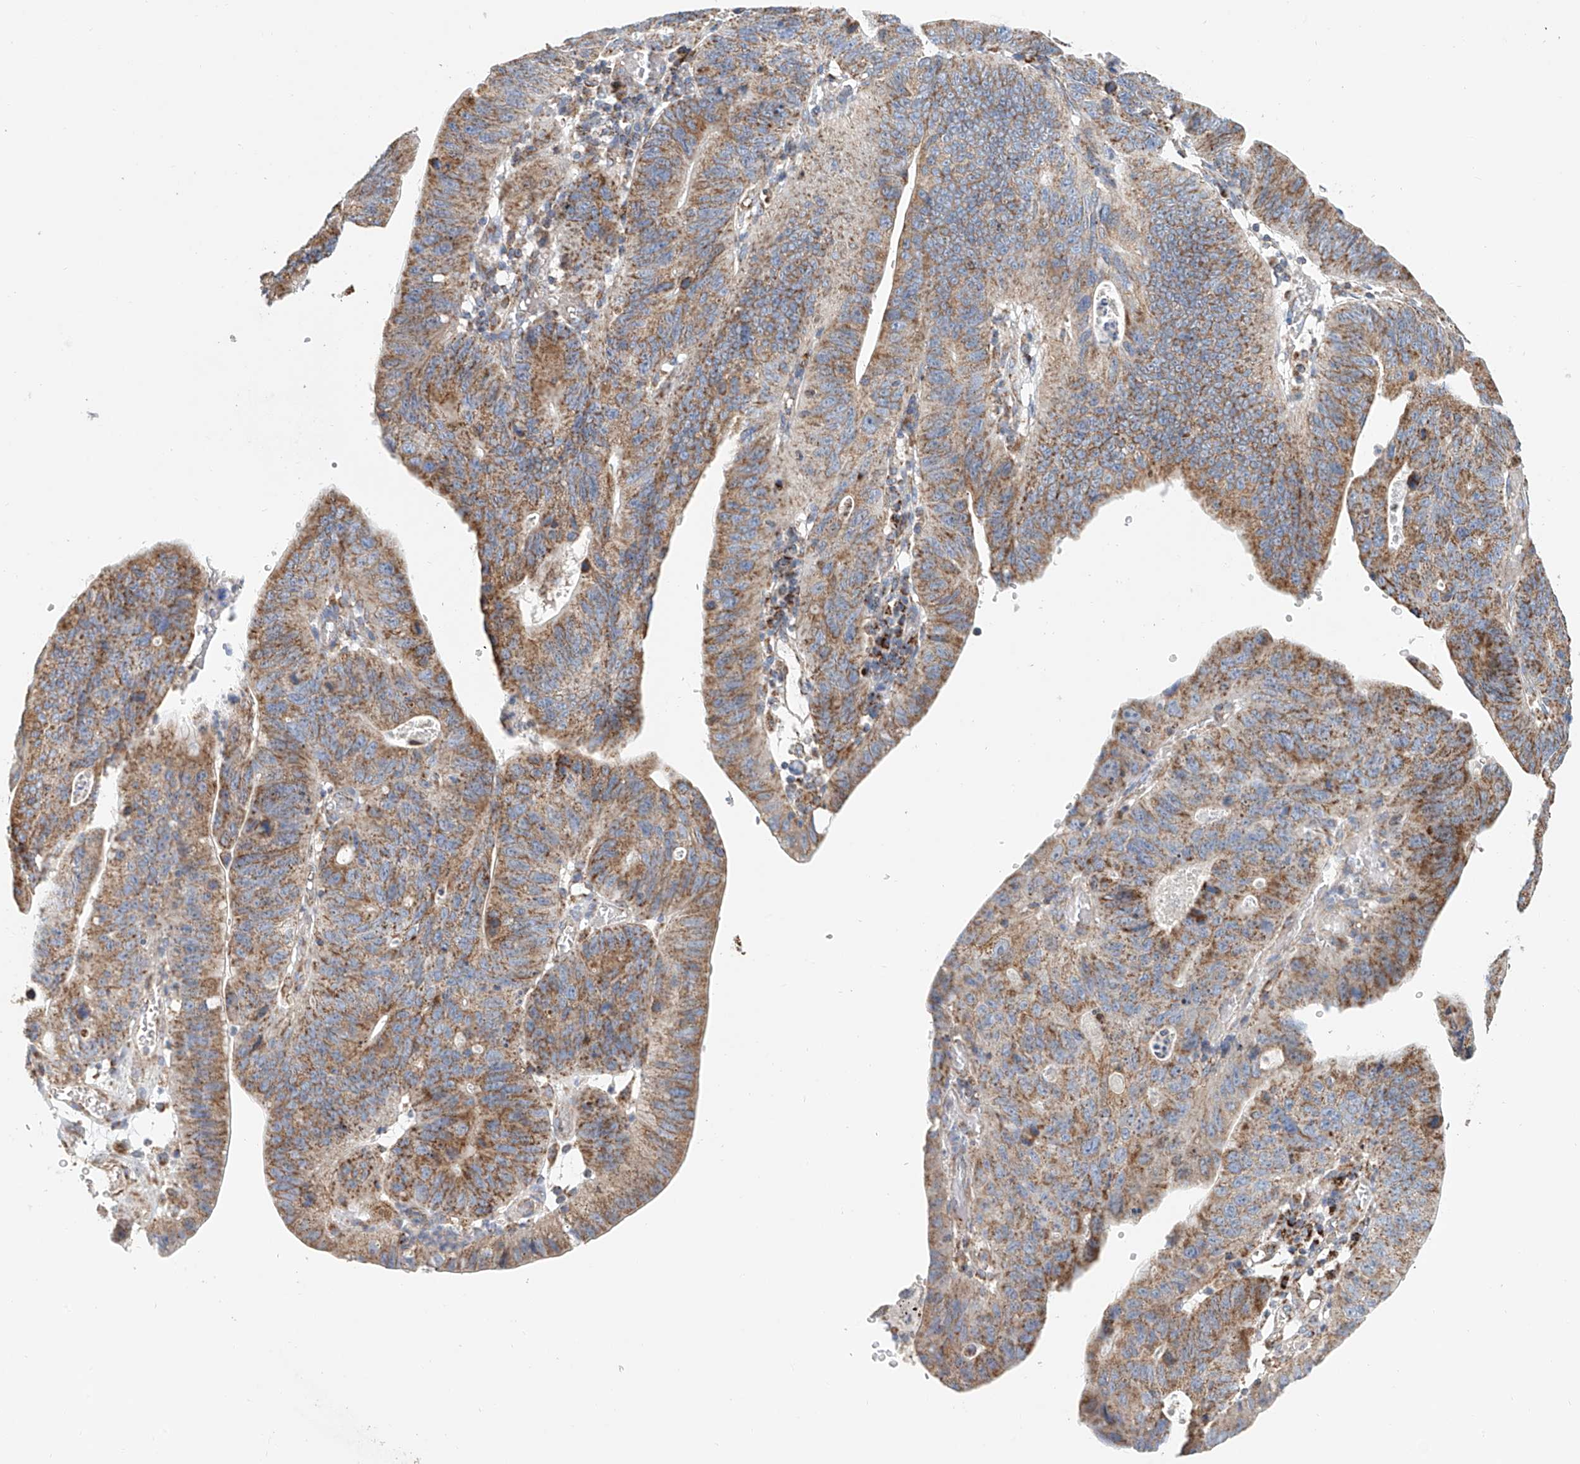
{"staining": {"intensity": "moderate", "quantity": ">75%", "location": "cytoplasmic/membranous"}, "tissue": "stomach cancer", "cell_type": "Tumor cells", "image_type": "cancer", "snomed": [{"axis": "morphology", "description": "Adenocarcinoma, NOS"}, {"axis": "topography", "description": "Stomach"}], "caption": "Human stomach cancer stained for a protein (brown) shows moderate cytoplasmic/membranous positive positivity in about >75% of tumor cells.", "gene": "MCL1", "patient": {"sex": "male", "age": 59}}